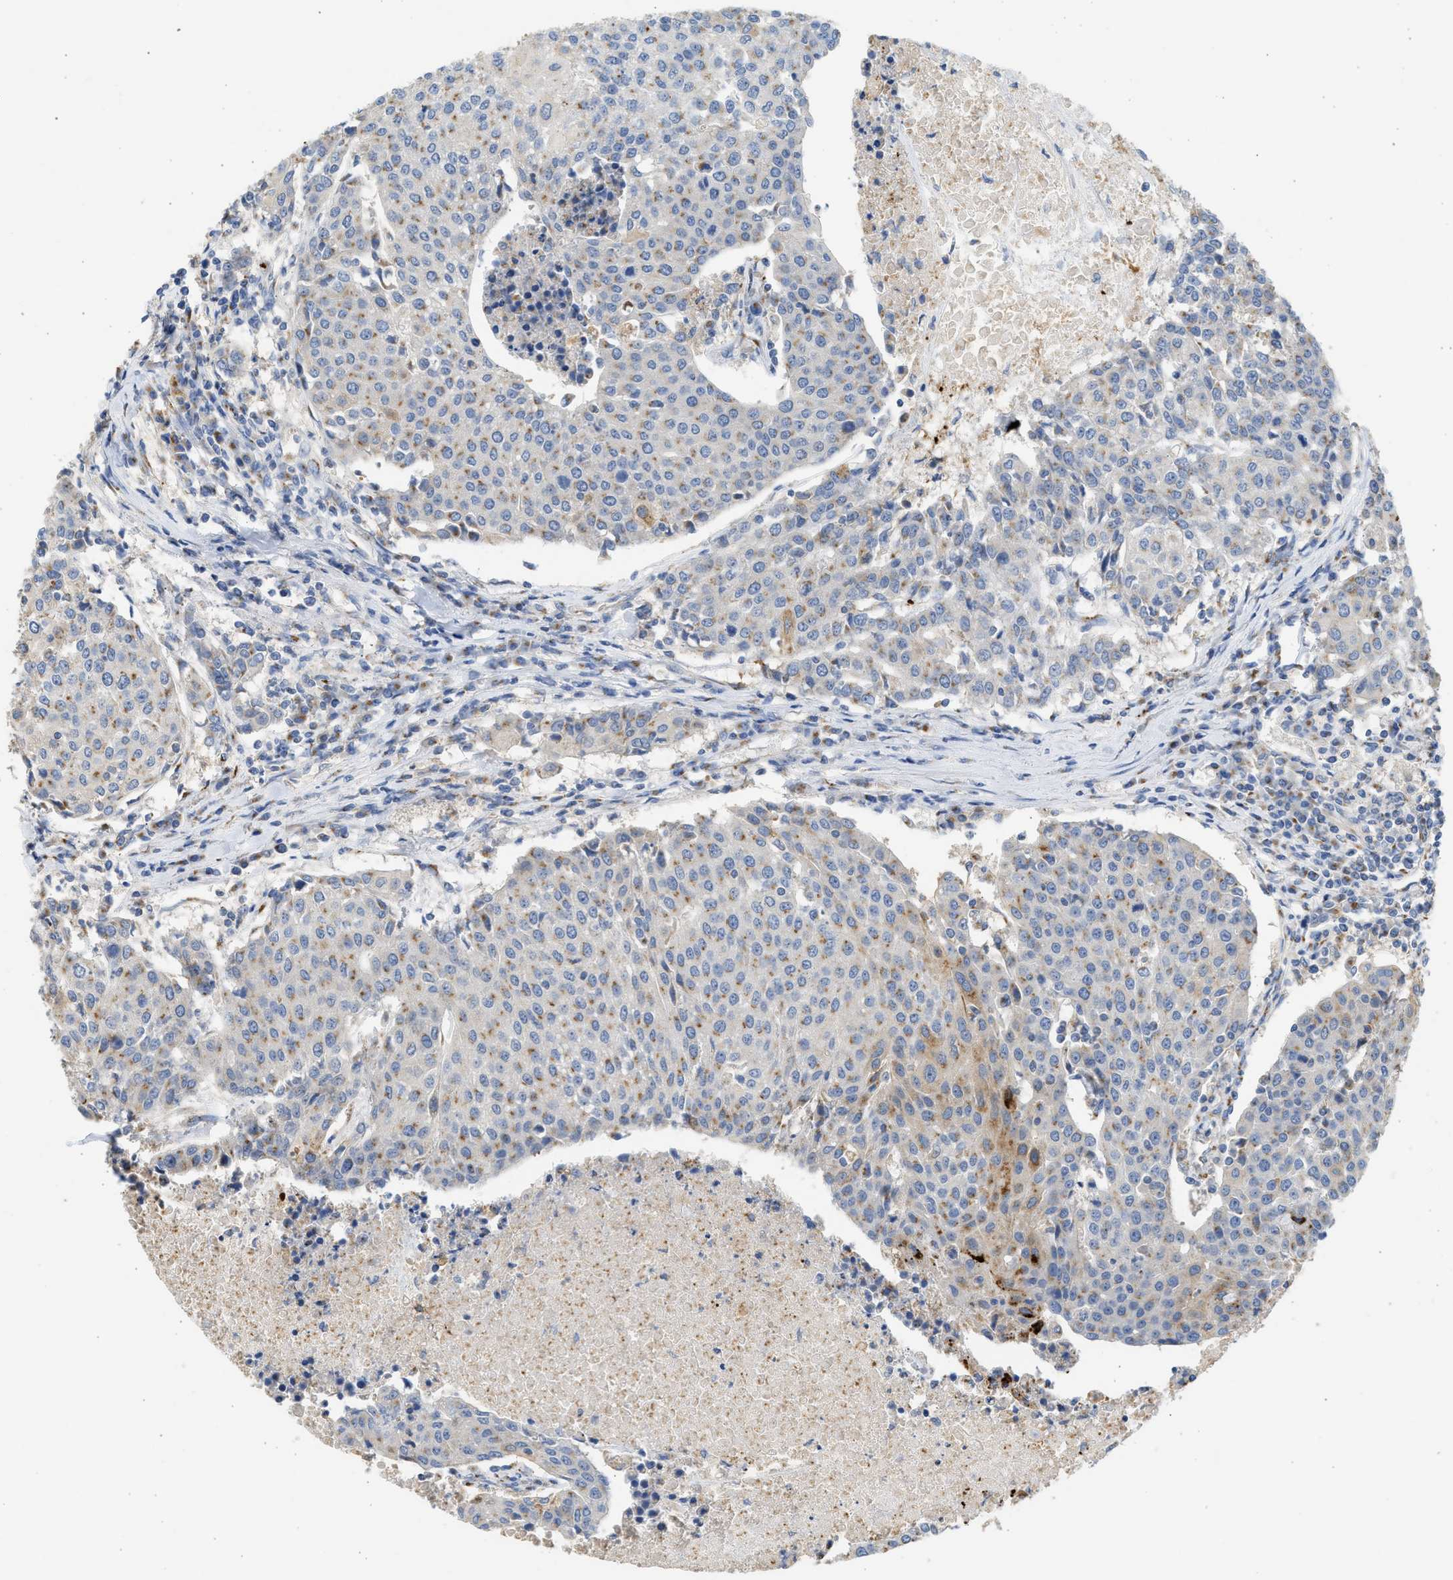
{"staining": {"intensity": "moderate", "quantity": "<25%", "location": "cytoplasmic/membranous"}, "tissue": "urothelial cancer", "cell_type": "Tumor cells", "image_type": "cancer", "snomed": [{"axis": "morphology", "description": "Urothelial carcinoma, High grade"}, {"axis": "topography", "description": "Urinary bladder"}], "caption": "Immunohistochemical staining of urothelial cancer demonstrates moderate cytoplasmic/membranous protein expression in about <25% of tumor cells.", "gene": "IPO8", "patient": {"sex": "female", "age": 85}}